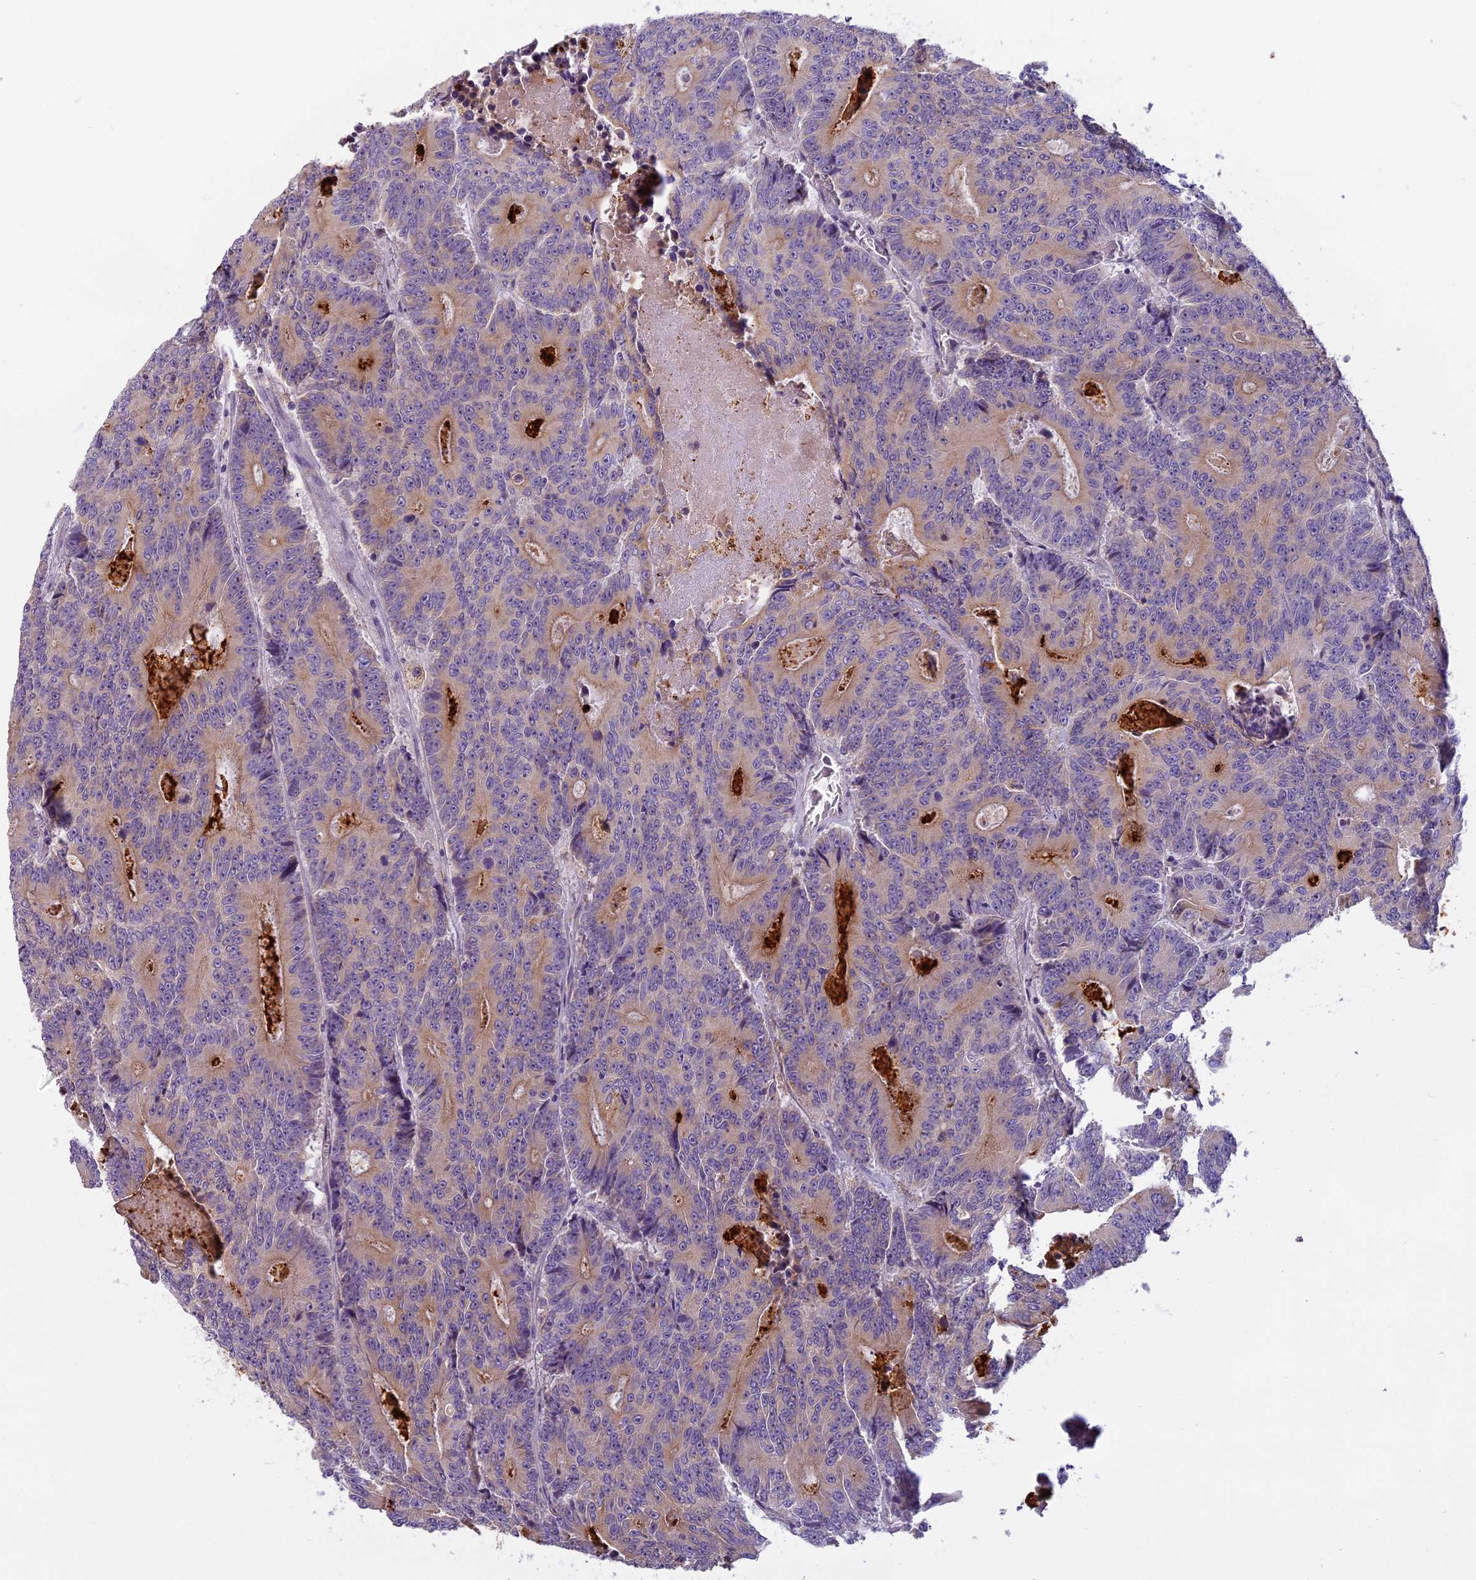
{"staining": {"intensity": "moderate", "quantity": "25%-75%", "location": "cytoplasmic/membranous"}, "tissue": "colorectal cancer", "cell_type": "Tumor cells", "image_type": "cancer", "snomed": [{"axis": "morphology", "description": "Adenocarcinoma, NOS"}, {"axis": "topography", "description": "Colon"}], "caption": "An immunohistochemistry micrograph of tumor tissue is shown. Protein staining in brown shows moderate cytoplasmic/membranous positivity in colorectal adenocarcinoma within tumor cells. The staining was performed using DAB to visualize the protein expression in brown, while the nuclei were stained in blue with hematoxylin (Magnification: 20x).", "gene": "SEMA7A", "patient": {"sex": "male", "age": 83}}